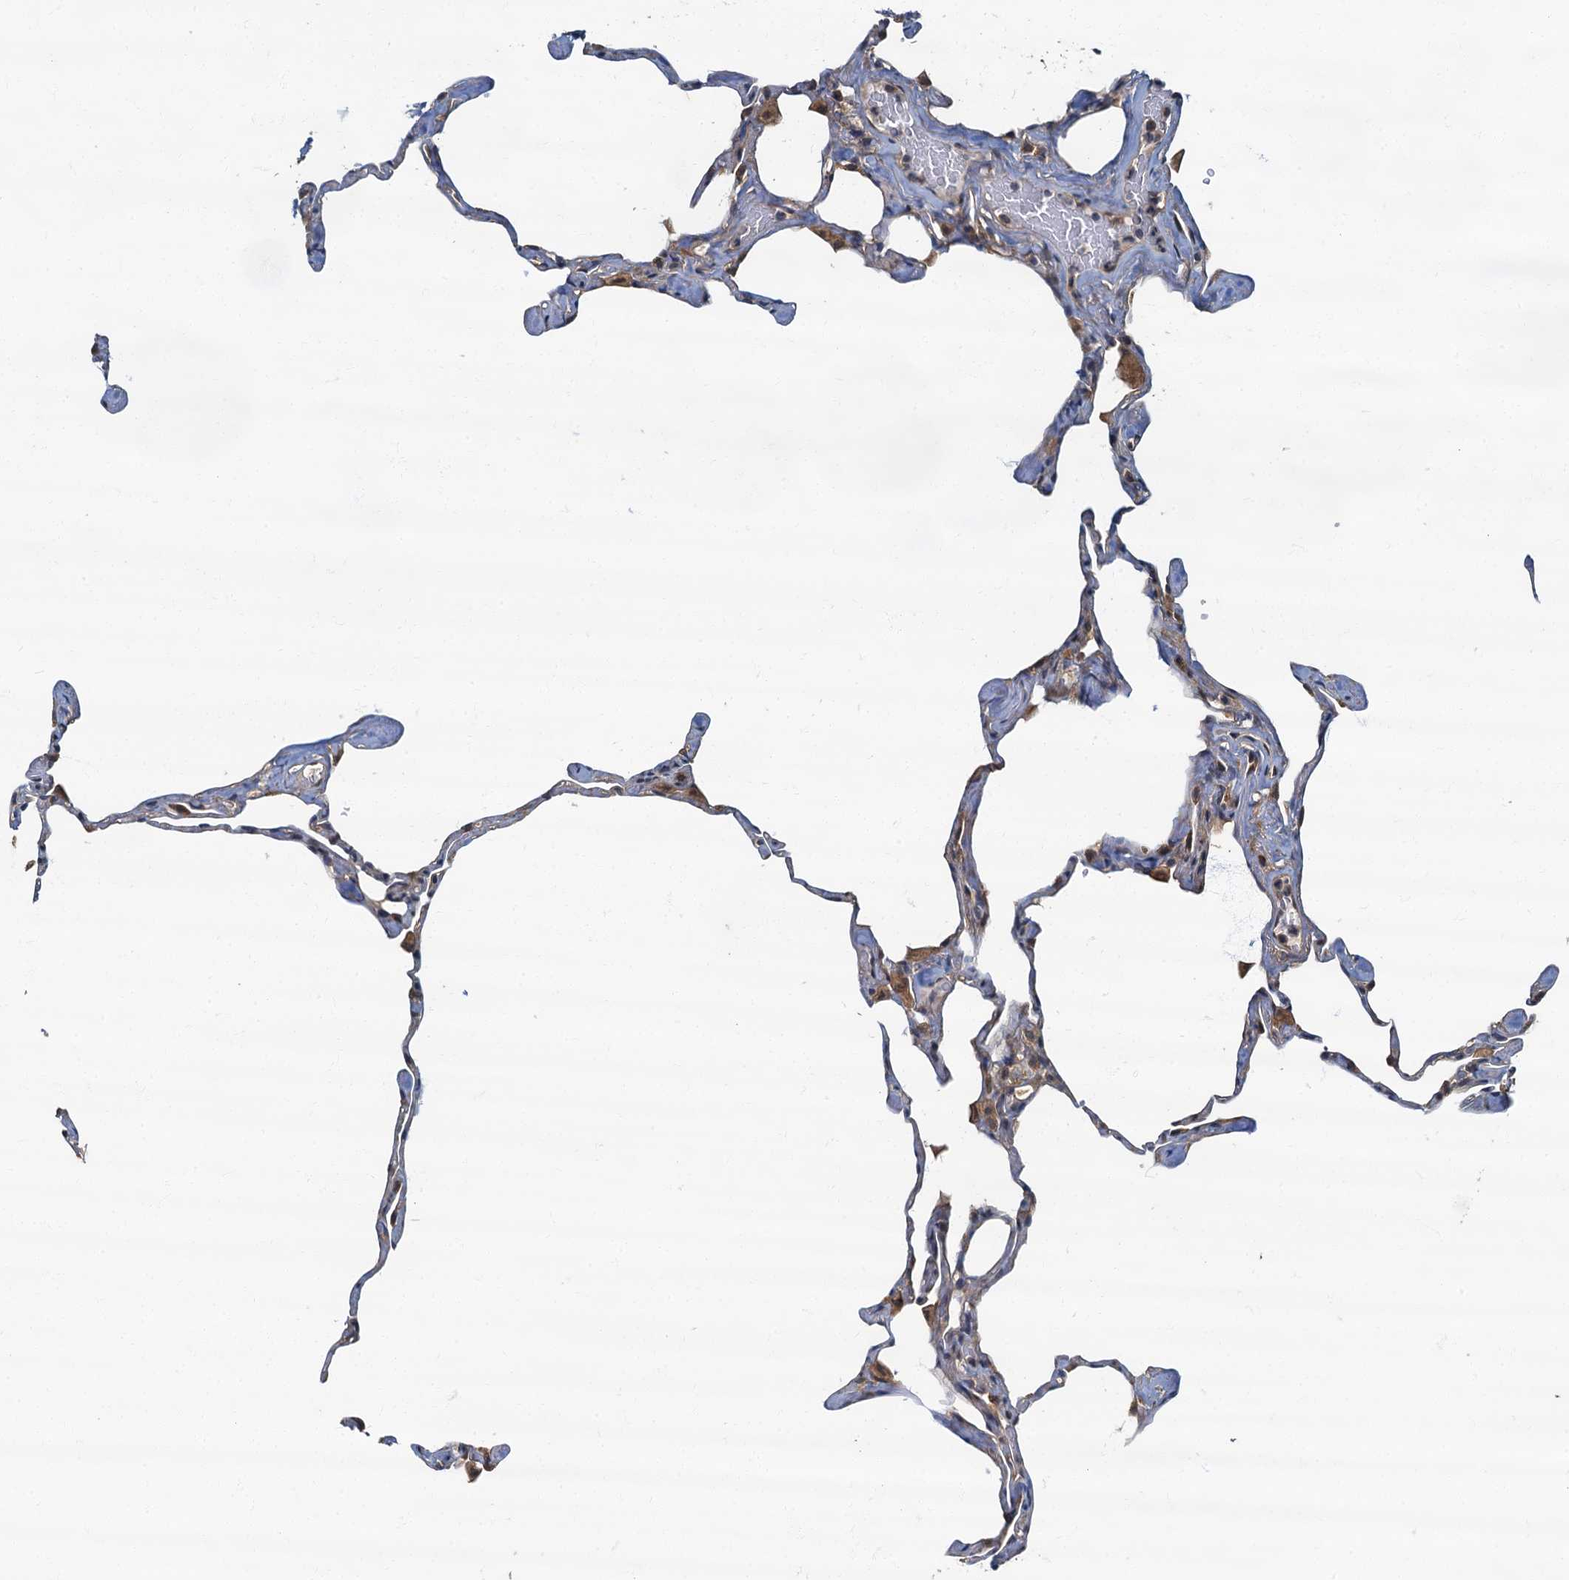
{"staining": {"intensity": "weak", "quantity": "<25%", "location": "cytoplasmic/membranous"}, "tissue": "lung", "cell_type": "Alveolar cells", "image_type": "normal", "snomed": [{"axis": "morphology", "description": "Normal tissue, NOS"}, {"axis": "topography", "description": "Lung"}], "caption": "There is no significant positivity in alveolar cells of lung. (Immunohistochemistry (ihc), brightfield microscopy, high magnification).", "gene": "TBCK", "patient": {"sex": "male", "age": 65}}